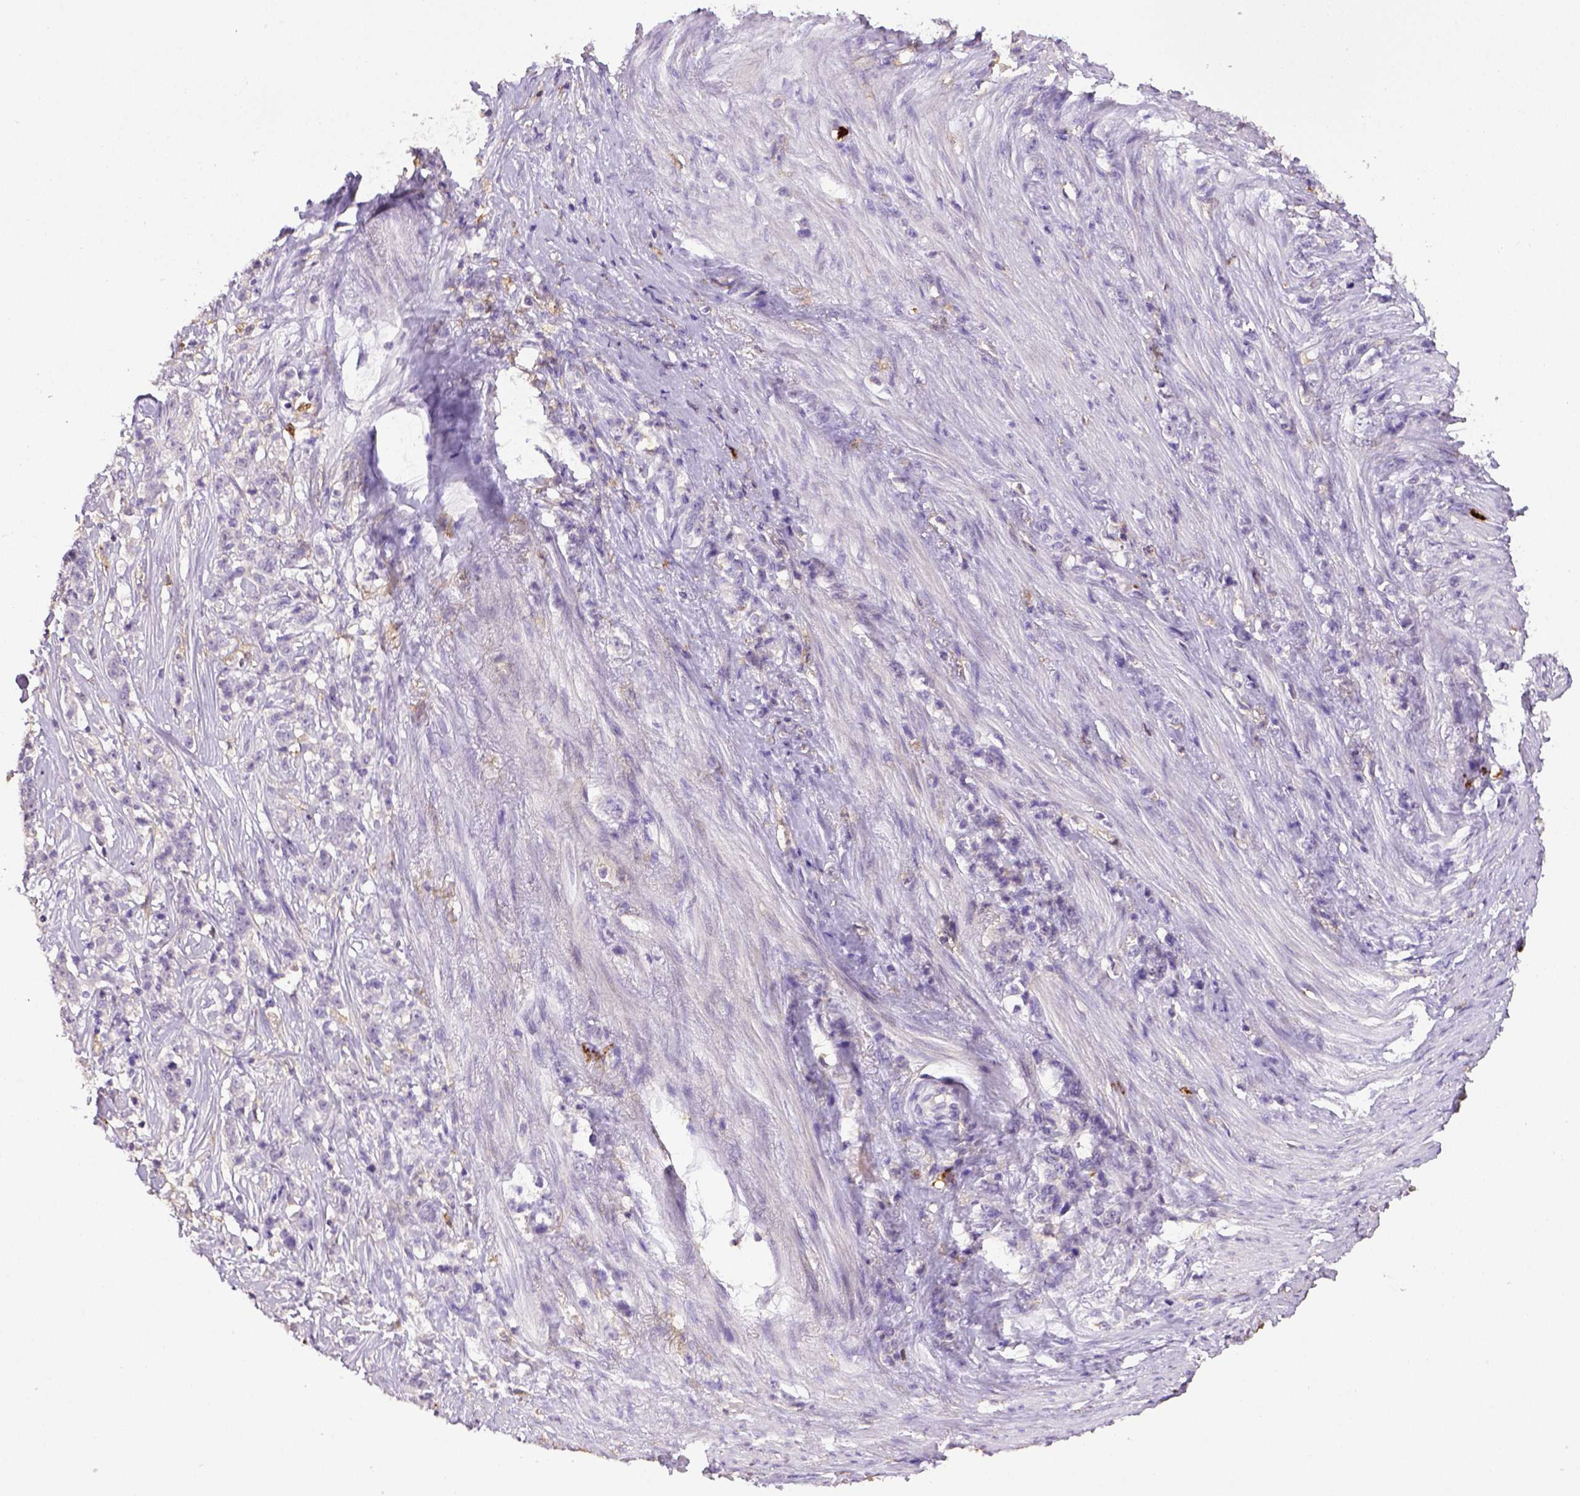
{"staining": {"intensity": "negative", "quantity": "none", "location": "none"}, "tissue": "stomach cancer", "cell_type": "Tumor cells", "image_type": "cancer", "snomed": [{"axis": "morphology", "description": "Adenocarcinoma, NOS"}, {"axis": "topography", "description": "Stomach, lower"}], "caption": "Immunohistochemical staining of human stomach cancer (adenocarcinoma) reveals no significant staining in tumor cells.", "gene": "ITGAM", "patient": {"sex": "male", "age": 88}}